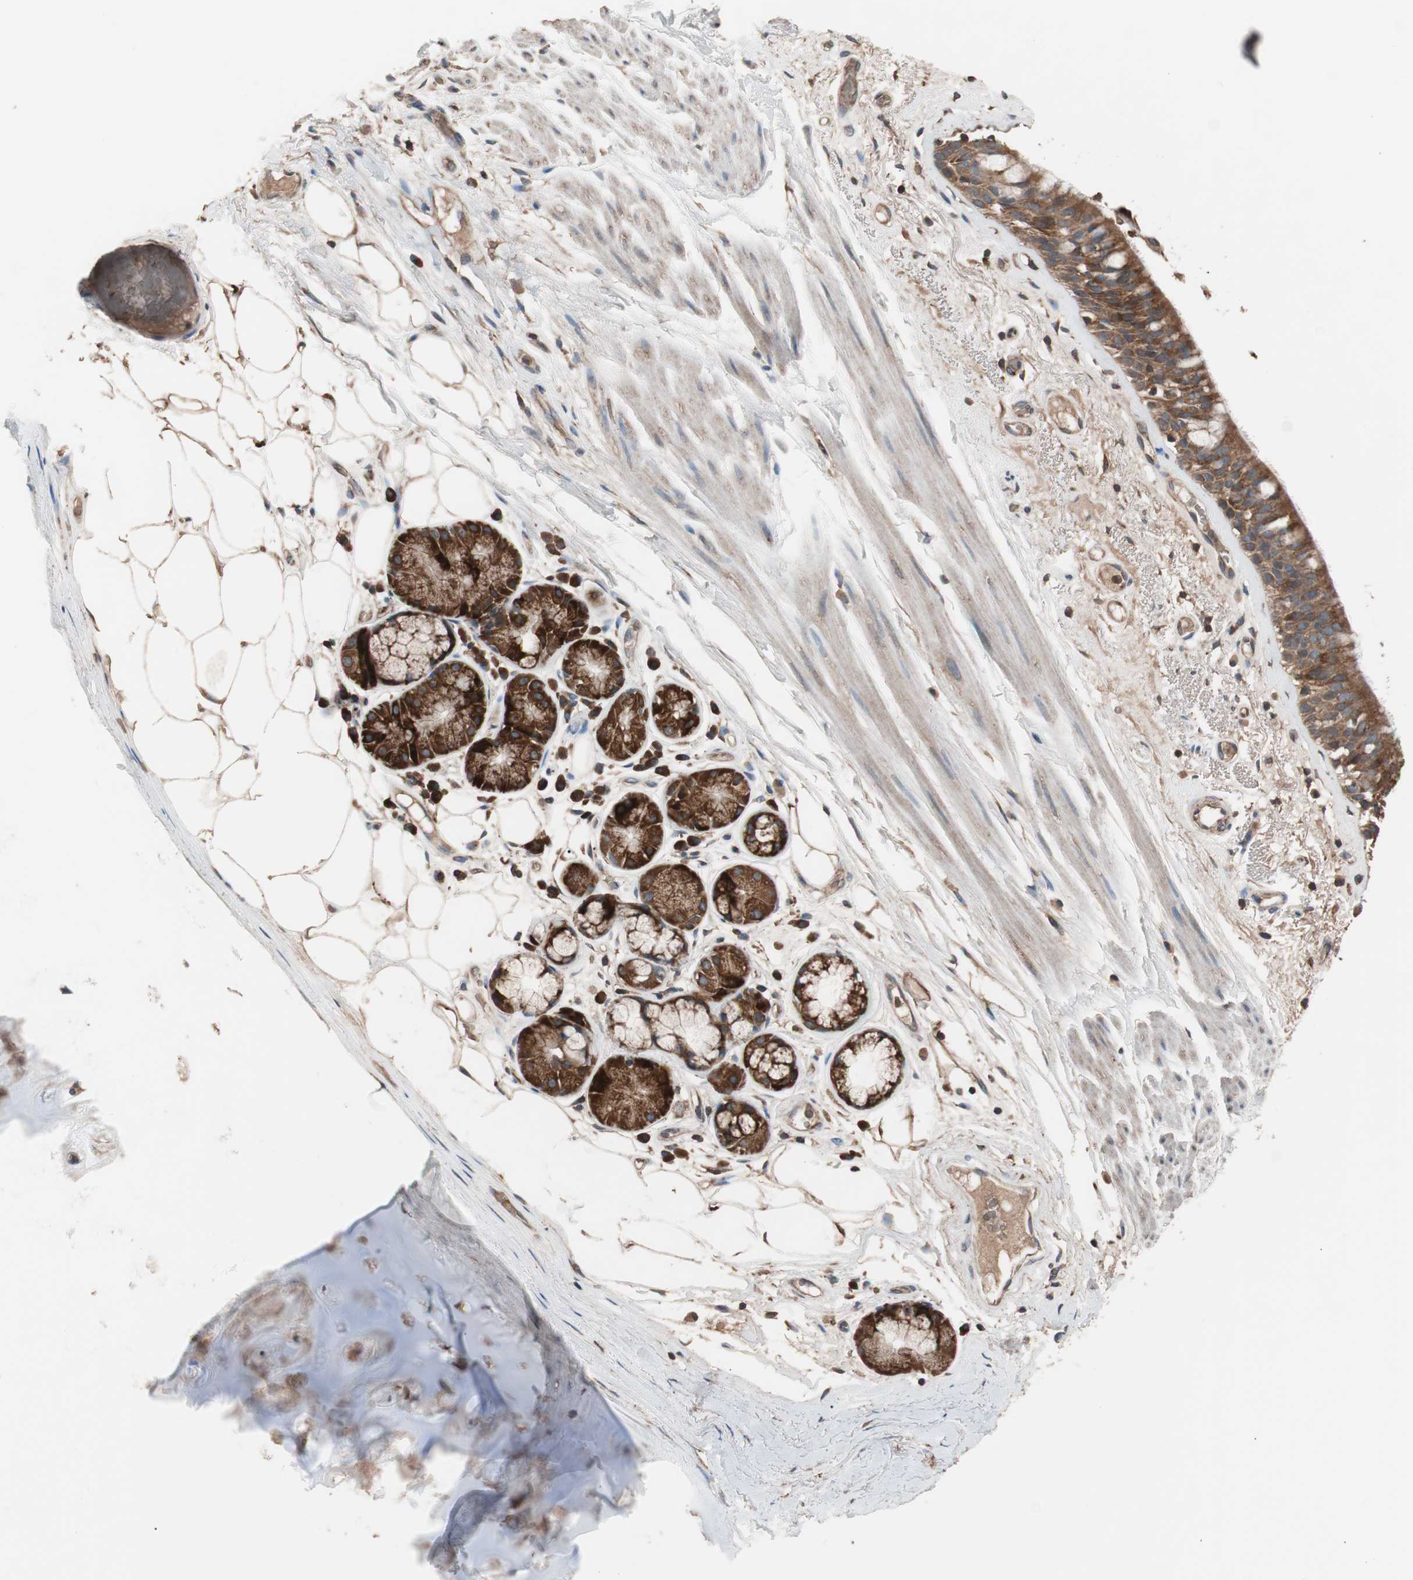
{"staining": {"intensity": "strong", "quantity": ">75%", "location": "cytoplasmic/membranous"}, "tissue": "bronchus", "cell_type": "Respiratory epithelial cells", "image_type": "normal", "snomed": [{"axis": "morphology", "description": "Normal tissue, NOS"}, {"axis": "topography", "description": "Bronchus"}], "caption": "Bronchus stained with immunohistochemistry (IHC) exhibits strong cytoplasmic/membranous positivity in approximately >75% of respiratory epithelial cells. The staining was performed using DAB to visualize the protein expression in brown, while the nuclei were stained in blue with hematoxylin (Magnification: 20x).", "gene": "GLYCTK", "patient": {"sex": "male", "age": 66}}